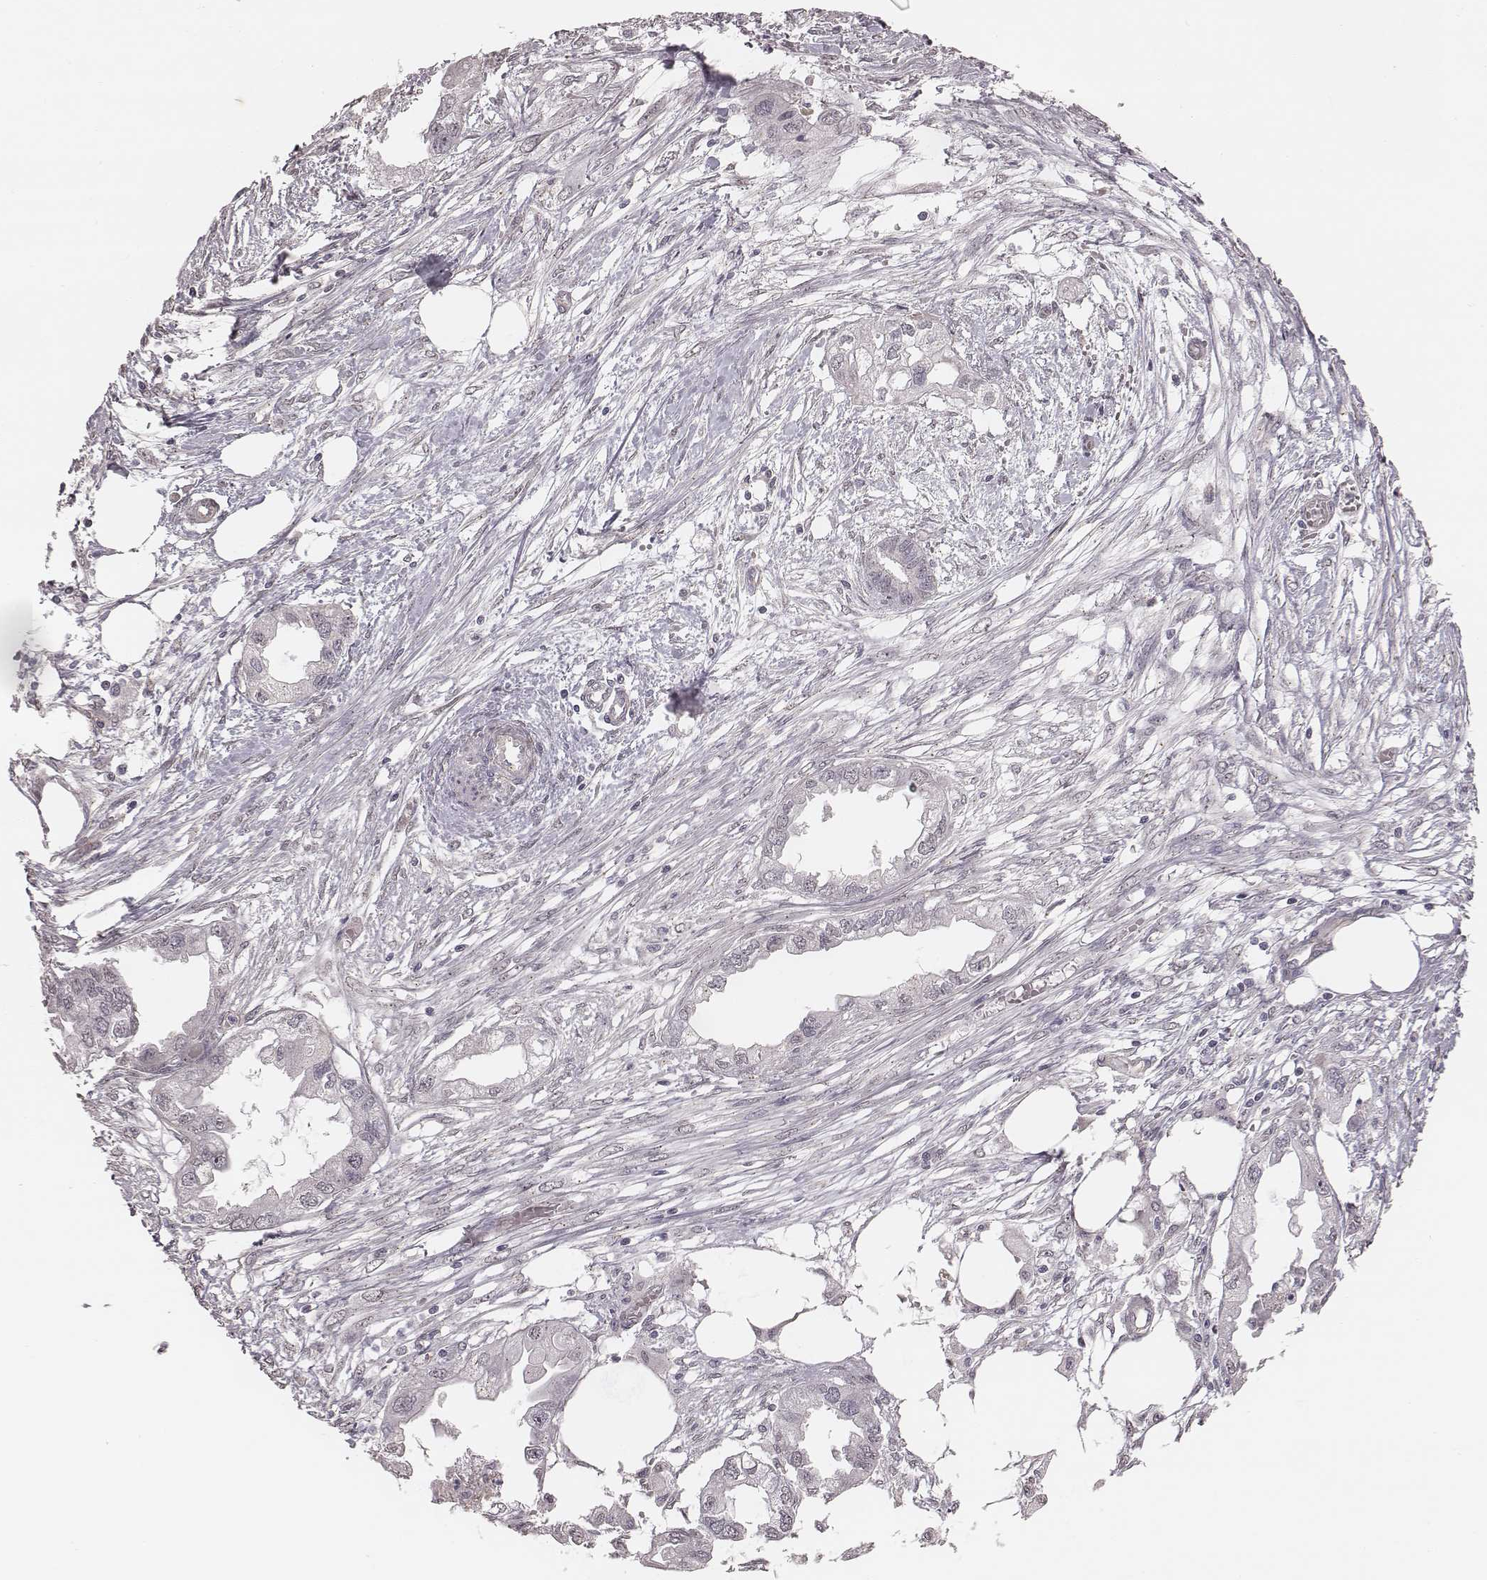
{"staining": {"intensity": "negative", "quantity": "none", "location": "none"}, "tissue": "endometrial cancer", "cell_type": "Tumor cells", "image_type": "cancer", "snomed": [{"axis": "morphology", "description": "Adenocarcinoma, NOS"}, {"axis": "morphology", "description": "Adenocarcinoma, metastatic, NOS"}, {"axis": "topography", "description": "Adipose tissue"}, {"axis": "topography", "description": "Endometrium"}], "caption": "There is no significant positivity in tumor cells of endometrial adenocarcinoma.", "gene": "SLC7A4", "patient": {"sex": "female", "age": 67}}